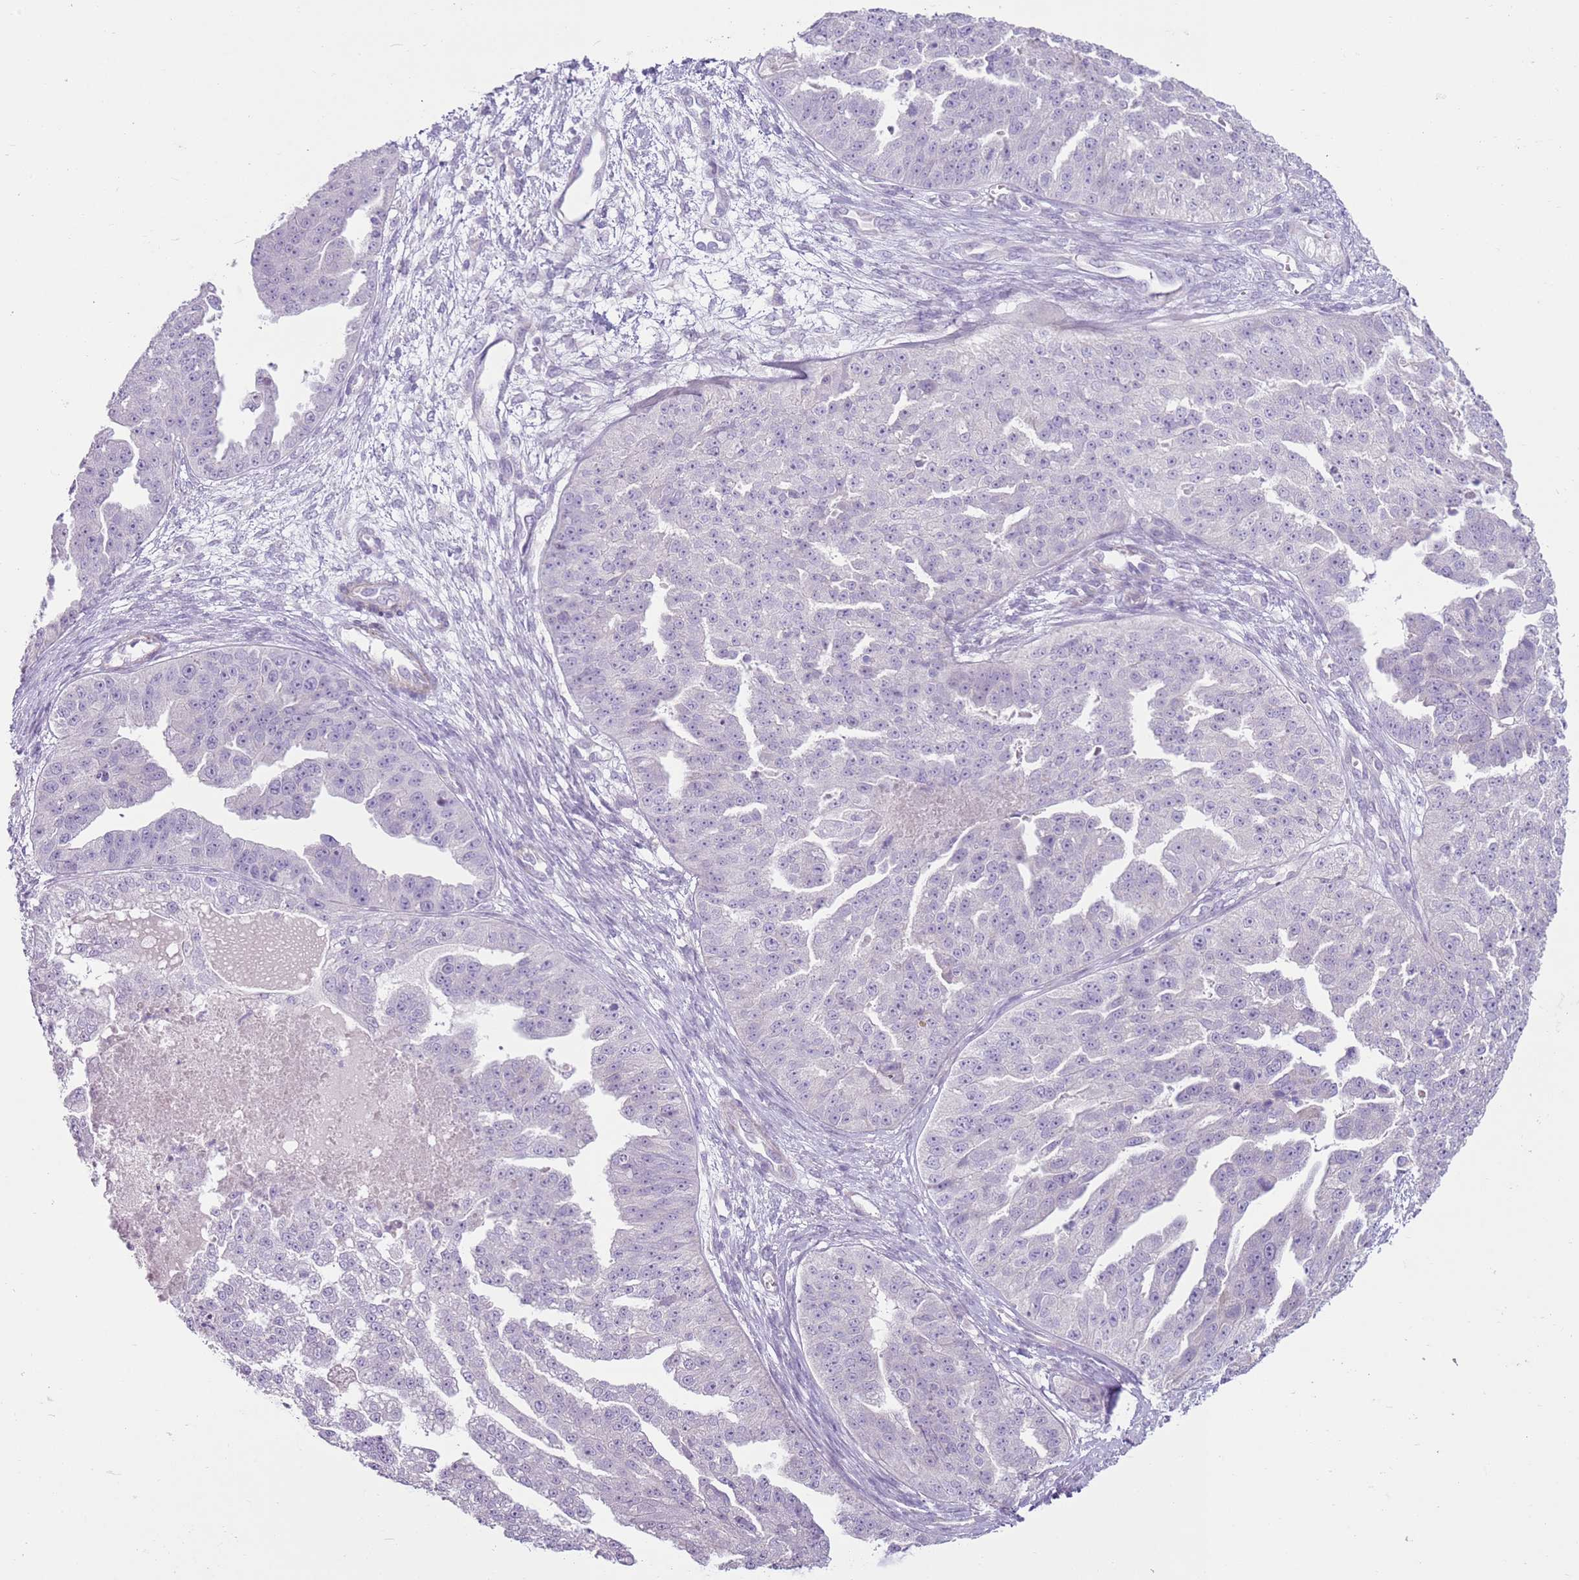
{"staining": {"intensity": "negative", "quantity": "none", "location": "none"}, "tissue": "ovarian cancer", "cell_type": "Tumor cells", "image_type": "cancer", "snomed": [{"axis": "morphology", "description": "Cystadenocarcinoma, serous, NOS"}, {"axis": "topography", "description": "Ovary"}], "caption": "Immunohistochemistry image of human ovarian serous cystadenocarcinoma stained for a protein (brown), which reveals no expression in tumor cells.", "gene": "ZNF239", "patient": {"sex": "female", "age": 58}}